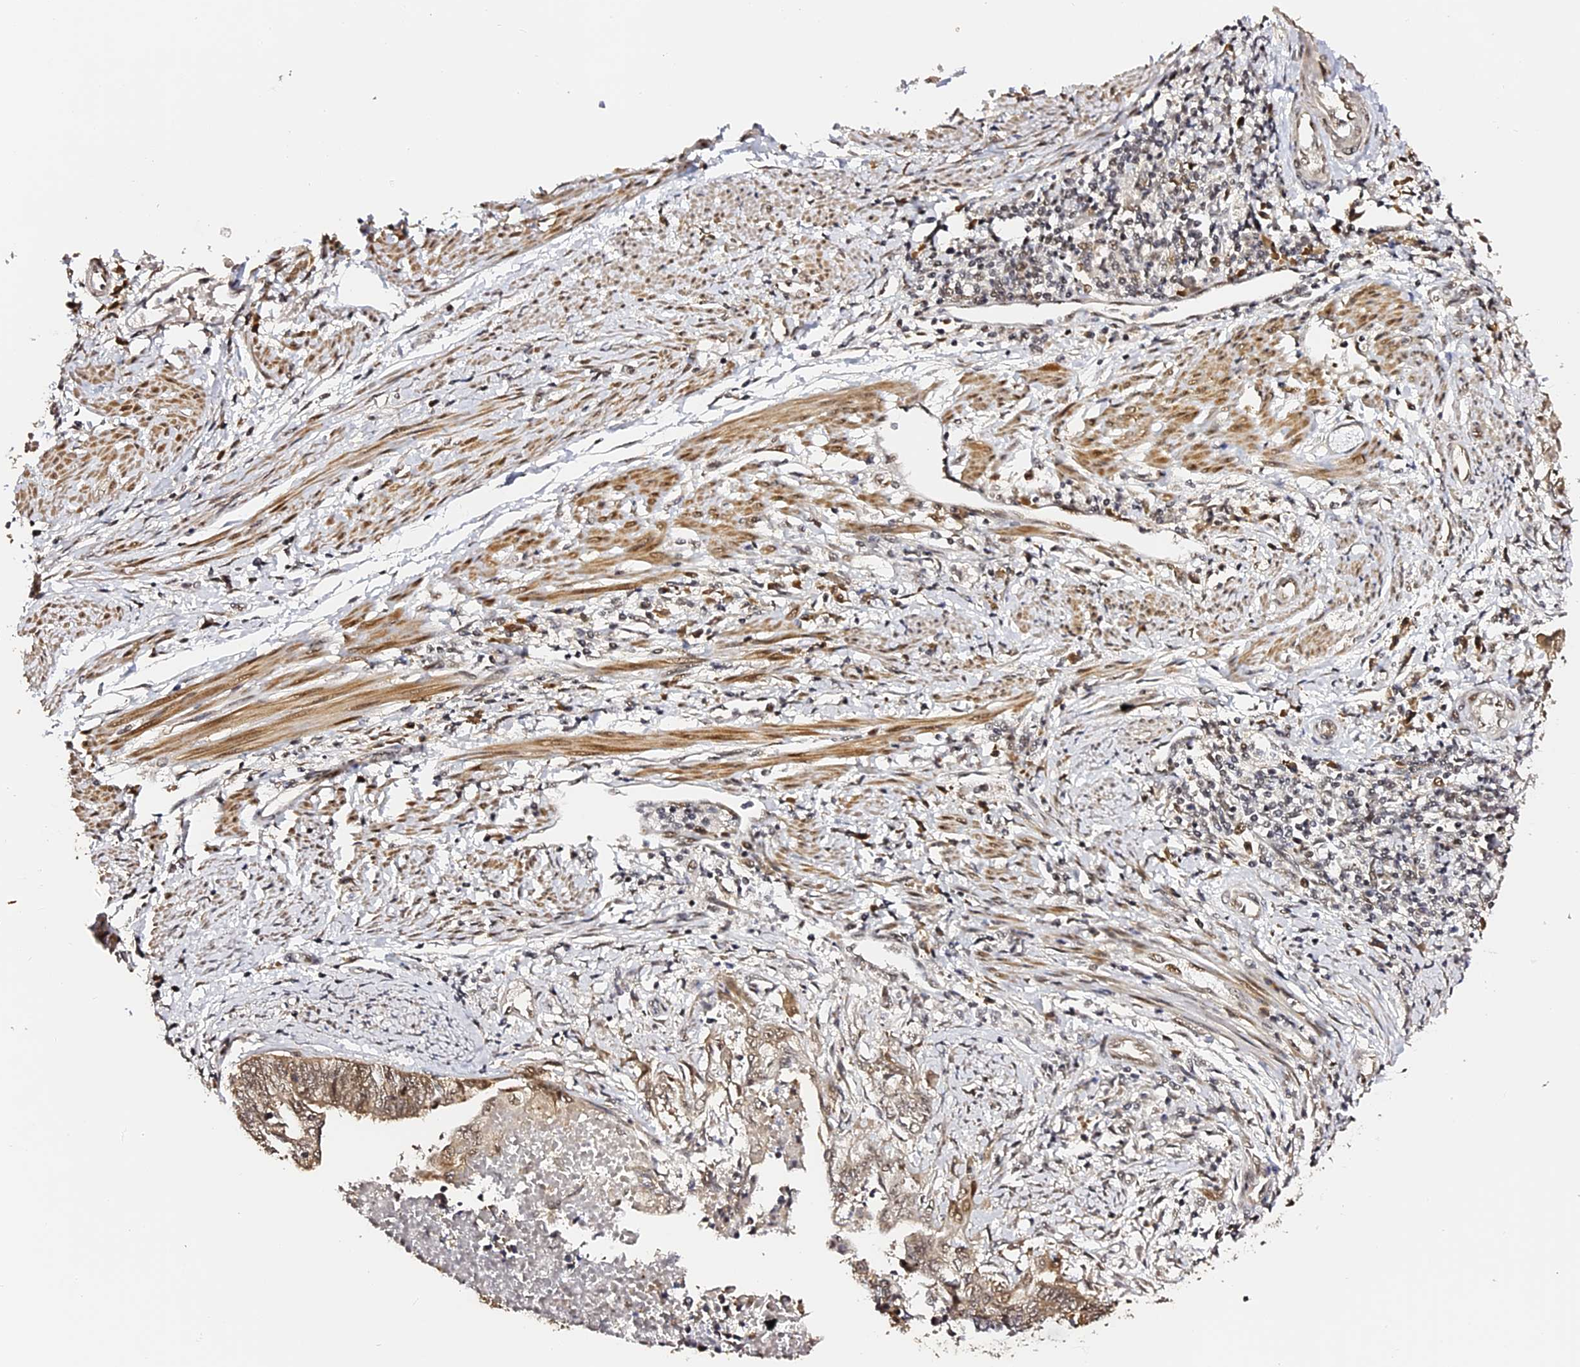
{"staining": {"intensity": "moderate", "quantity": ">75%", "location": "cytoplasmic/membranous,nuclear"}, "tissue": "endometrial cancer", "cell_type": "Tumor cells", "image_type": "cancer", "snomed": [{"axis": "morphology", "description": "Adenocarcinoma, NOS"}, {"axis": "topography", "description": "Uterus"}, {"axis": "topography", "description": "Endometrium"}], "caption": "Immunohistochemical staining of adenocarcinoma (endometrial) exhibits medium levels of moderate cytoplasmic/membranous and nuclear protein expression in about >75% of tumor cells.", "gene": "MCRS1", "patient": {"sex": "female", "age": 70}}